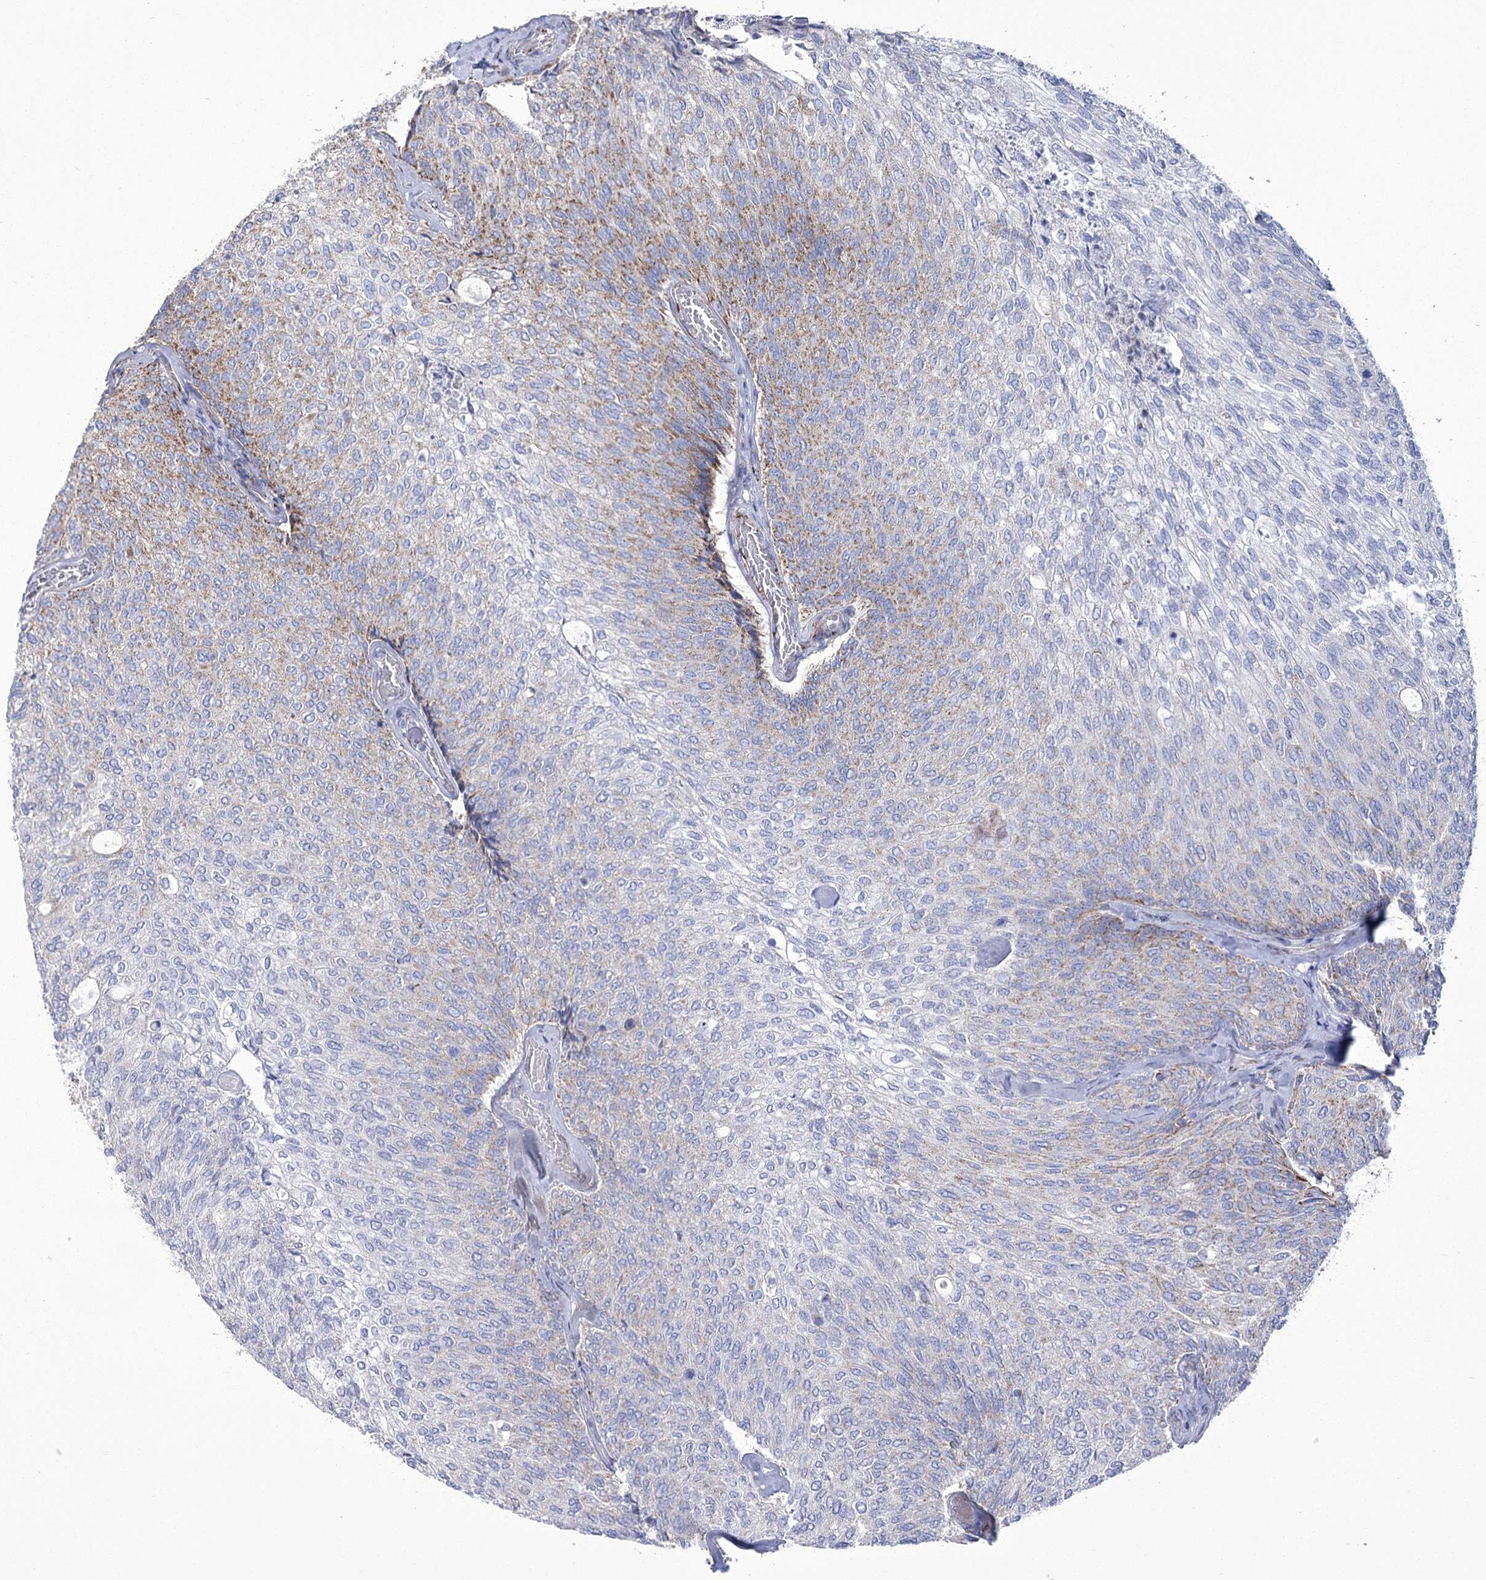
{"staining": {"intensity": "weak", "quantity": "<25%", "location": "cytoplasmic/membranous"}, "tissue": "urothelial cancer", "cell_type": "Tumor cells", "image_type": "cancer", "snomed": [{"axis": "morphology", "description": "Urothelial carcinoma, Low grade"}, {"axis": "topography", "description": "Urinary bladder"}], "caption": "Human urothelial cancer stained for a protein using immunohistochemistry (IHC) shows no positivity in tumor cells.", "gene": "PDHB", "patient": {"sex": "female", "age": 79}}